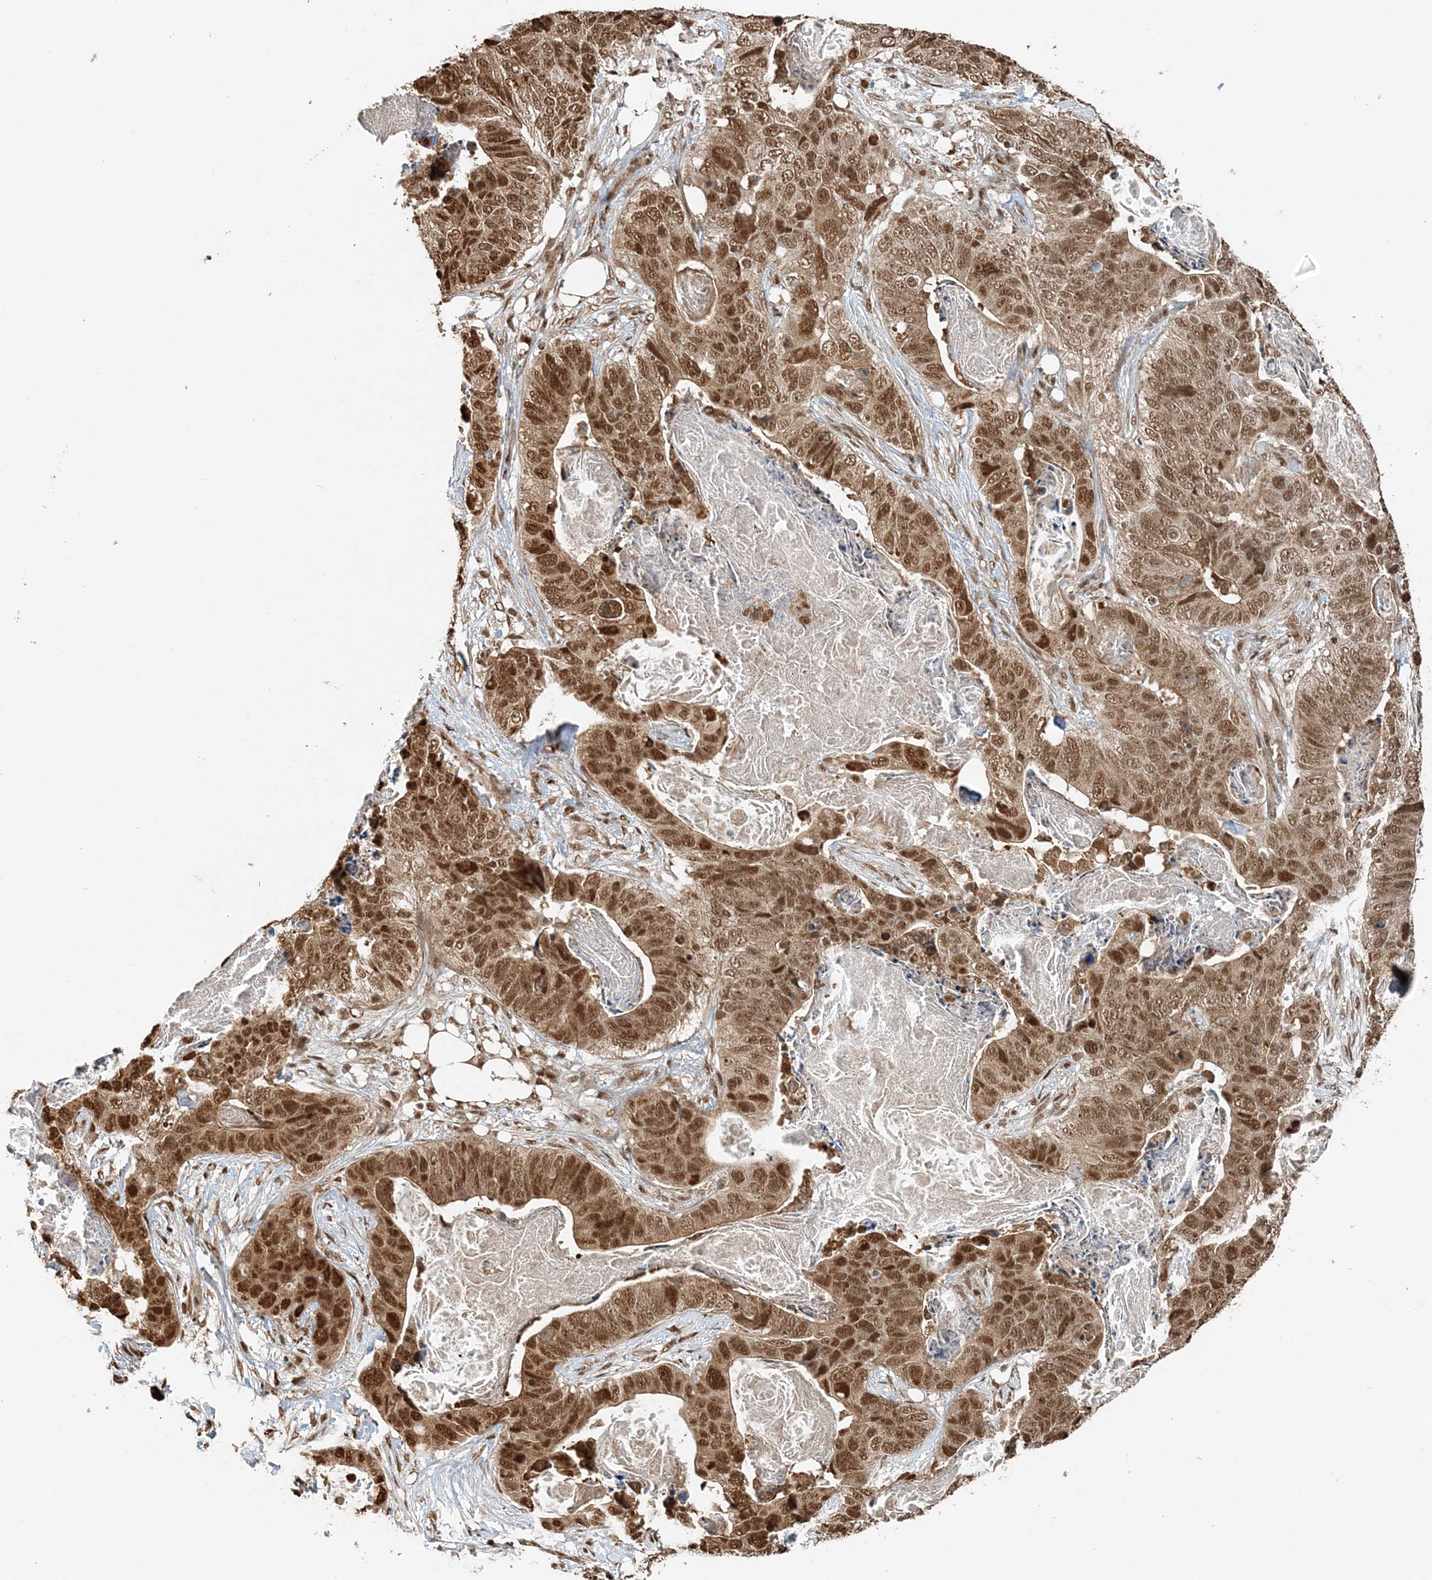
{"staining": {"intensity": "moderate", "quantity": ">75%", "location": "cytoplasmic/membranous,nuclear"}, "tissue": "stomach cancer", "cell_type": "Tumor cells", "image_type": "cancer", "snomed": [{"axis": "morphology", "description": "Adenocarcinoma, NOS"}, {"axis": "topography", "description": "Stomach"}], "caption": "Stomach adenocarcinoma was stained to show a protein in brown. There is medium levels of moderate cytoplasmic/membranous and nuclear staining in approximately >75% of tumor cells. The protein of interest is stained brown, and the nuclei are stained in blue (DAB IHC with brightfield microscopy, high magnification).", "gene": "ARHGAP35", "patient": {"sex": "female", "age": 89}}